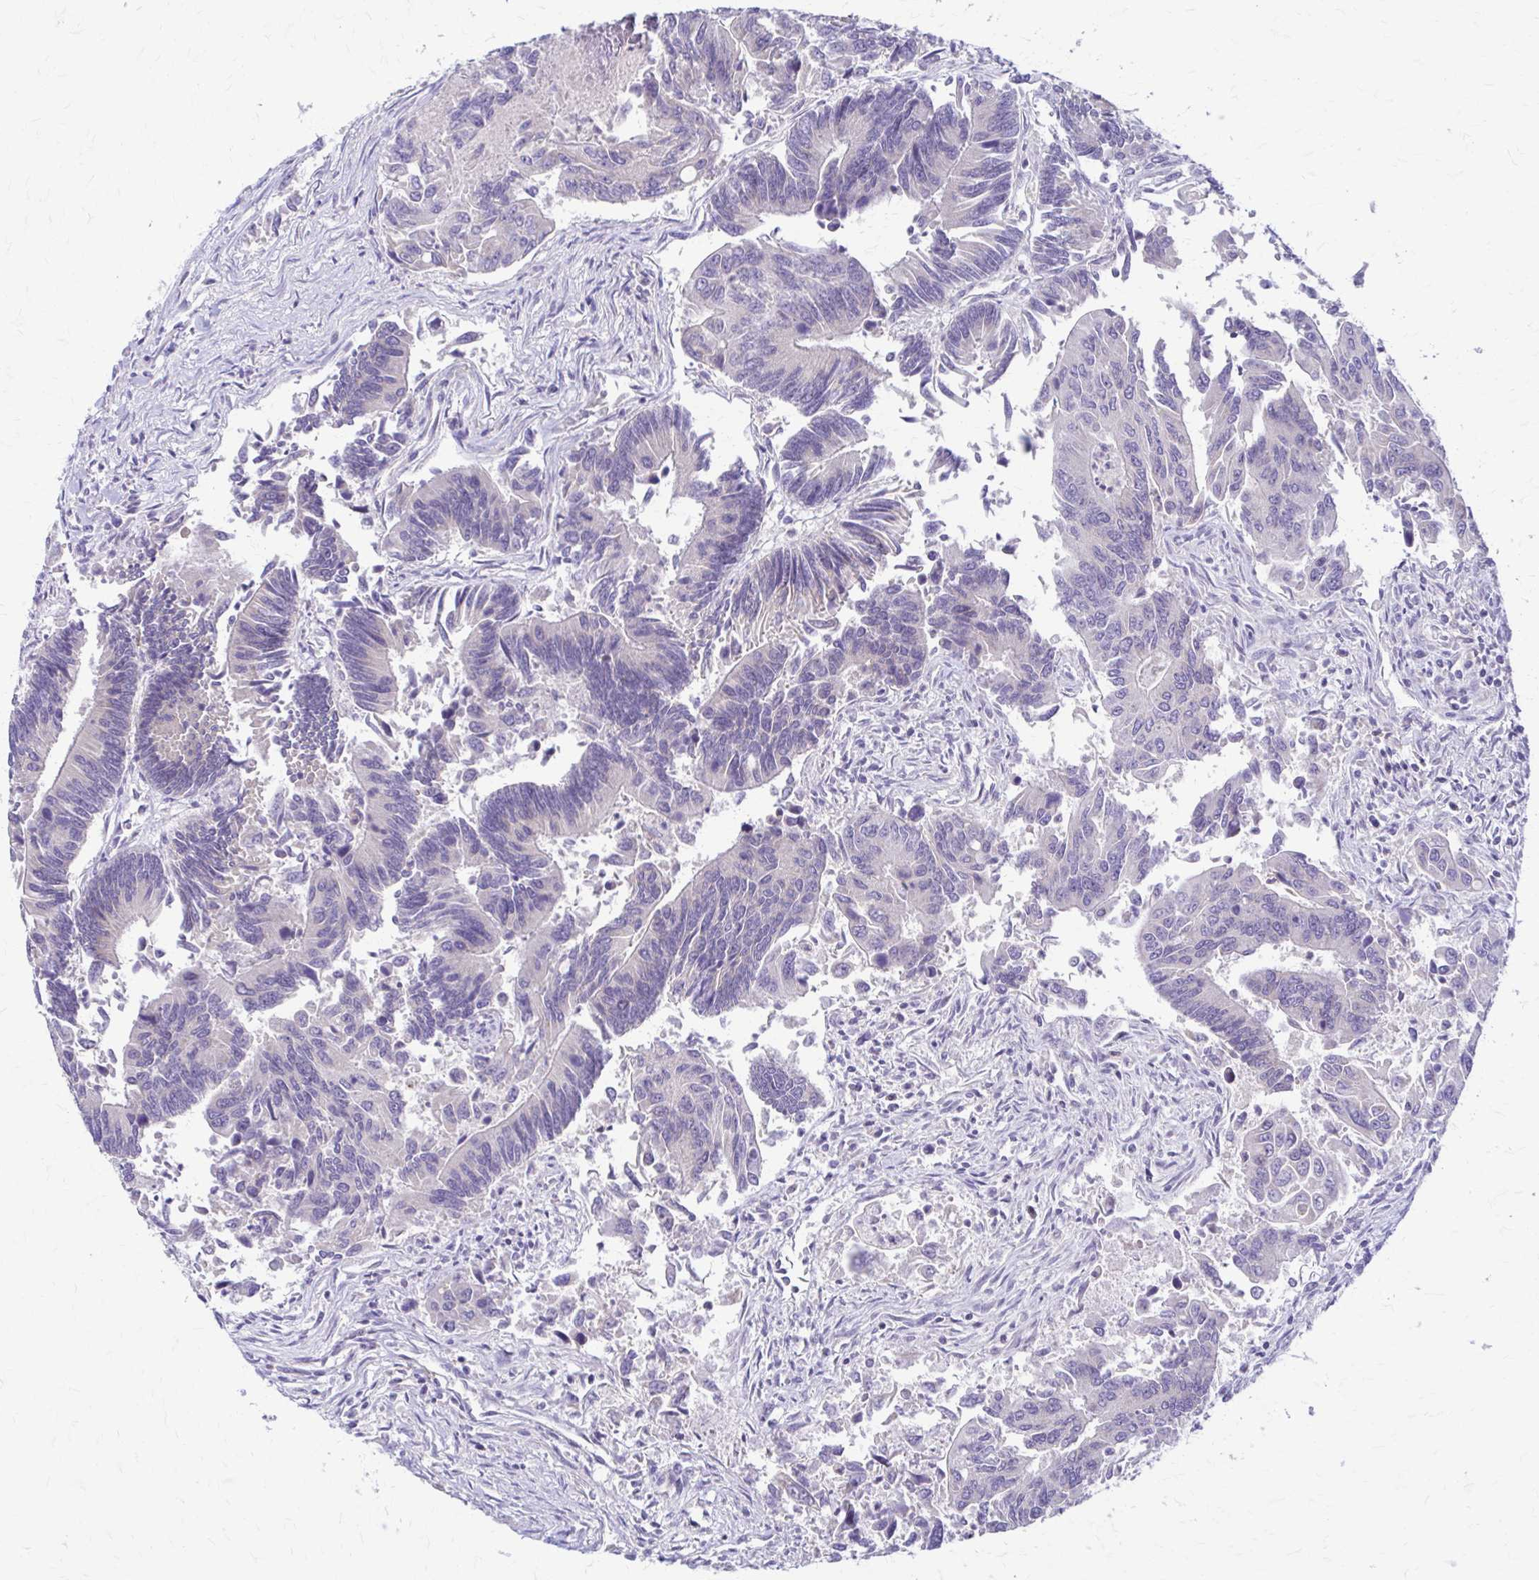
{"staining": {"intensity": "negative", "quantity": "none", "location": "none"}, "tissue": "colorectal cancer", "cell_type": "Tumor cells", "image_type": "cancer", "snomed": [{"axis": "morphology", "description": "Adenocarcinoma, NOS"}, {"axis": "topography", "description": "Colon"}], "caption": "This is an IHC histopathology image of human adenocarcinoma (colorectal). There is no staining in tumor cells.", "gene": "PIK3AP1", "patient": {"sex": "female", "age": 67}}